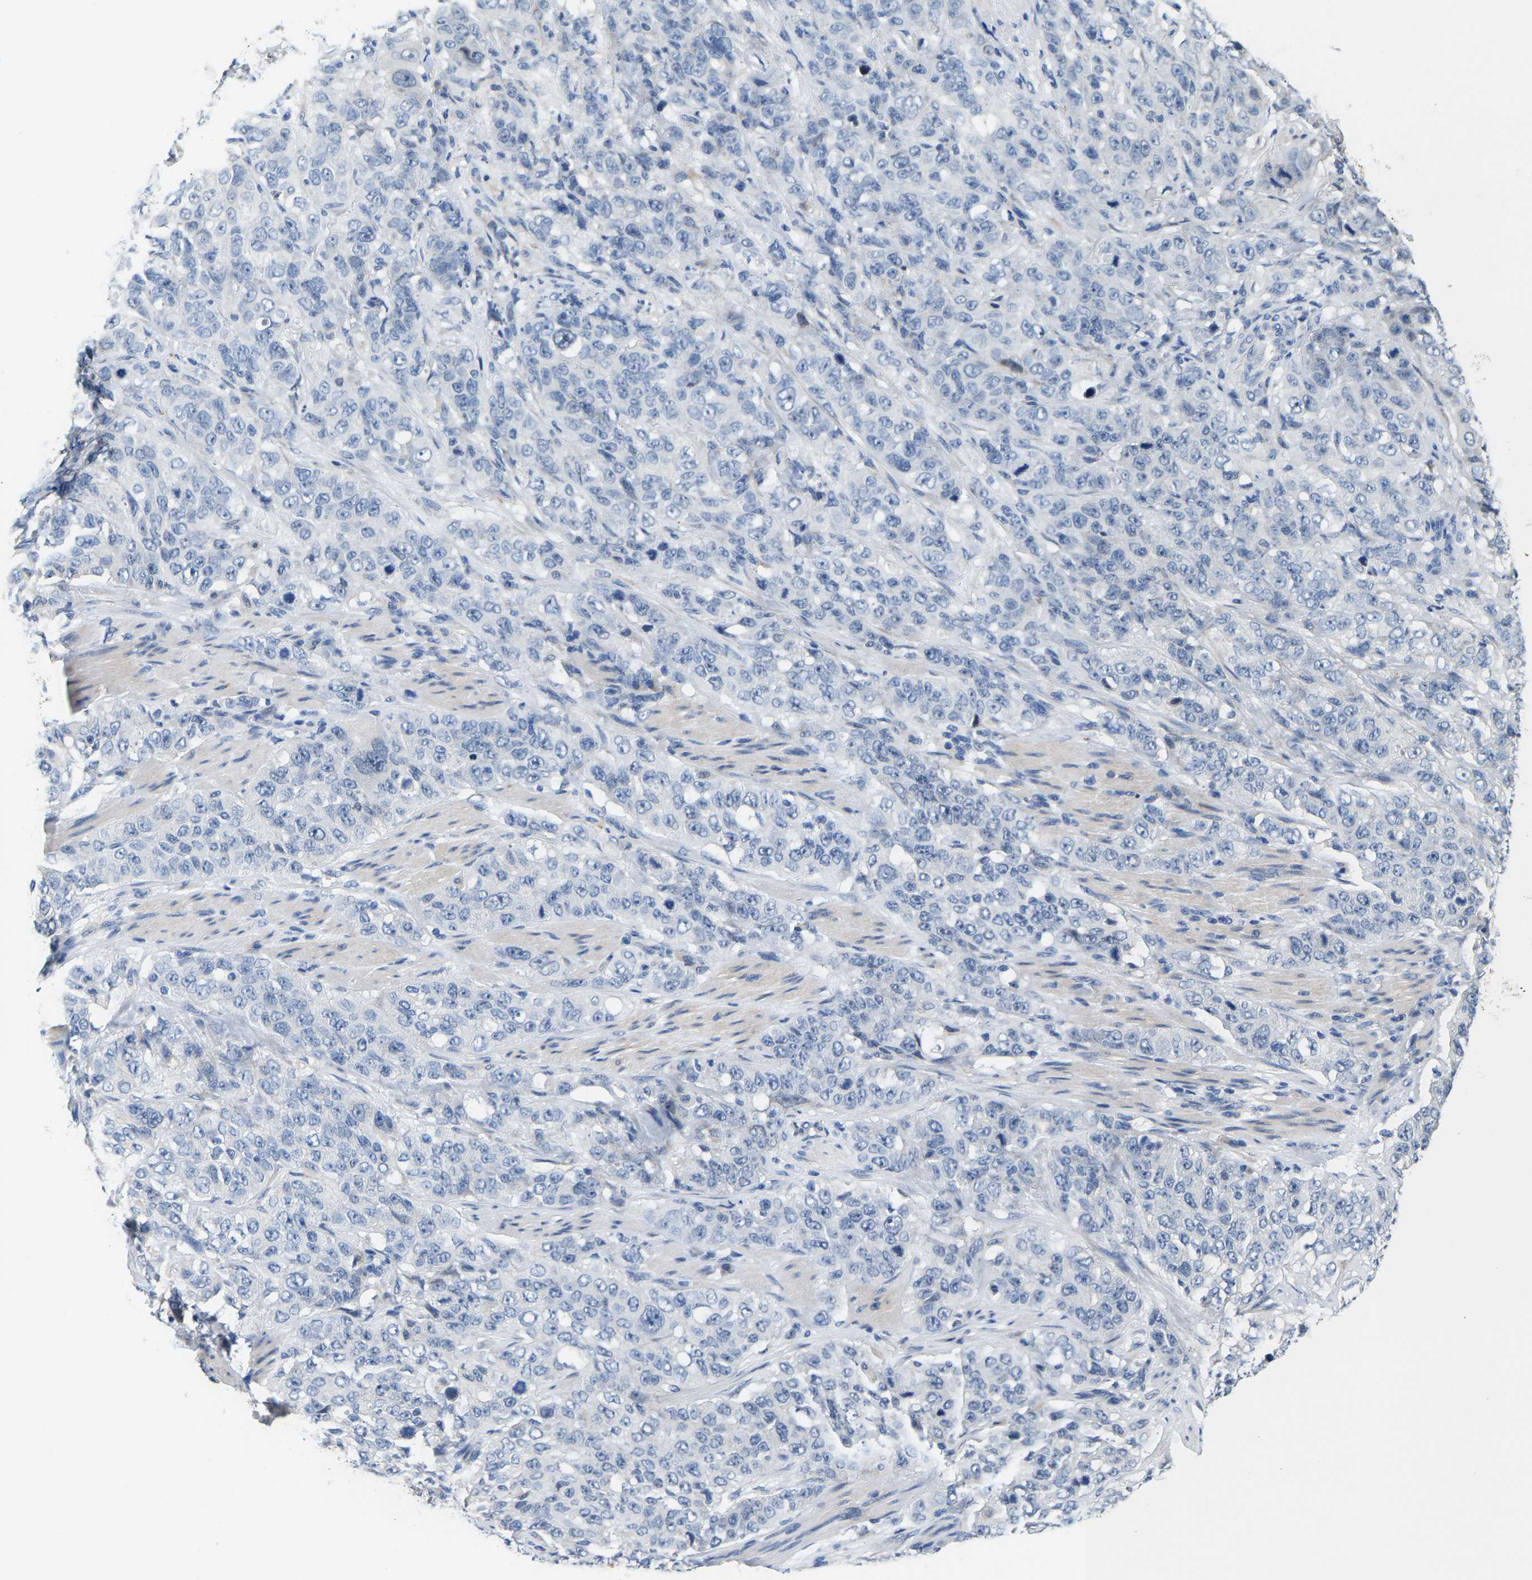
{"staining": {"intensity": "negative", "quantity": "none", "location": "none"}, "tissue": "stomach cancer", "cell_type": "Tumor cells", "image_type": "cancer", "snomed": [{"axis": "morphology", "description": "Adenocarcinoma, NOS"}, {"axis": "topography", "description": "Stomach"}], "caption": "DAB immunohistochemical staining of stomach cancer displays no significant expression in tumor cells.", "gene": "KLHL1", "patient": {"sex": "male", "age": 48}}